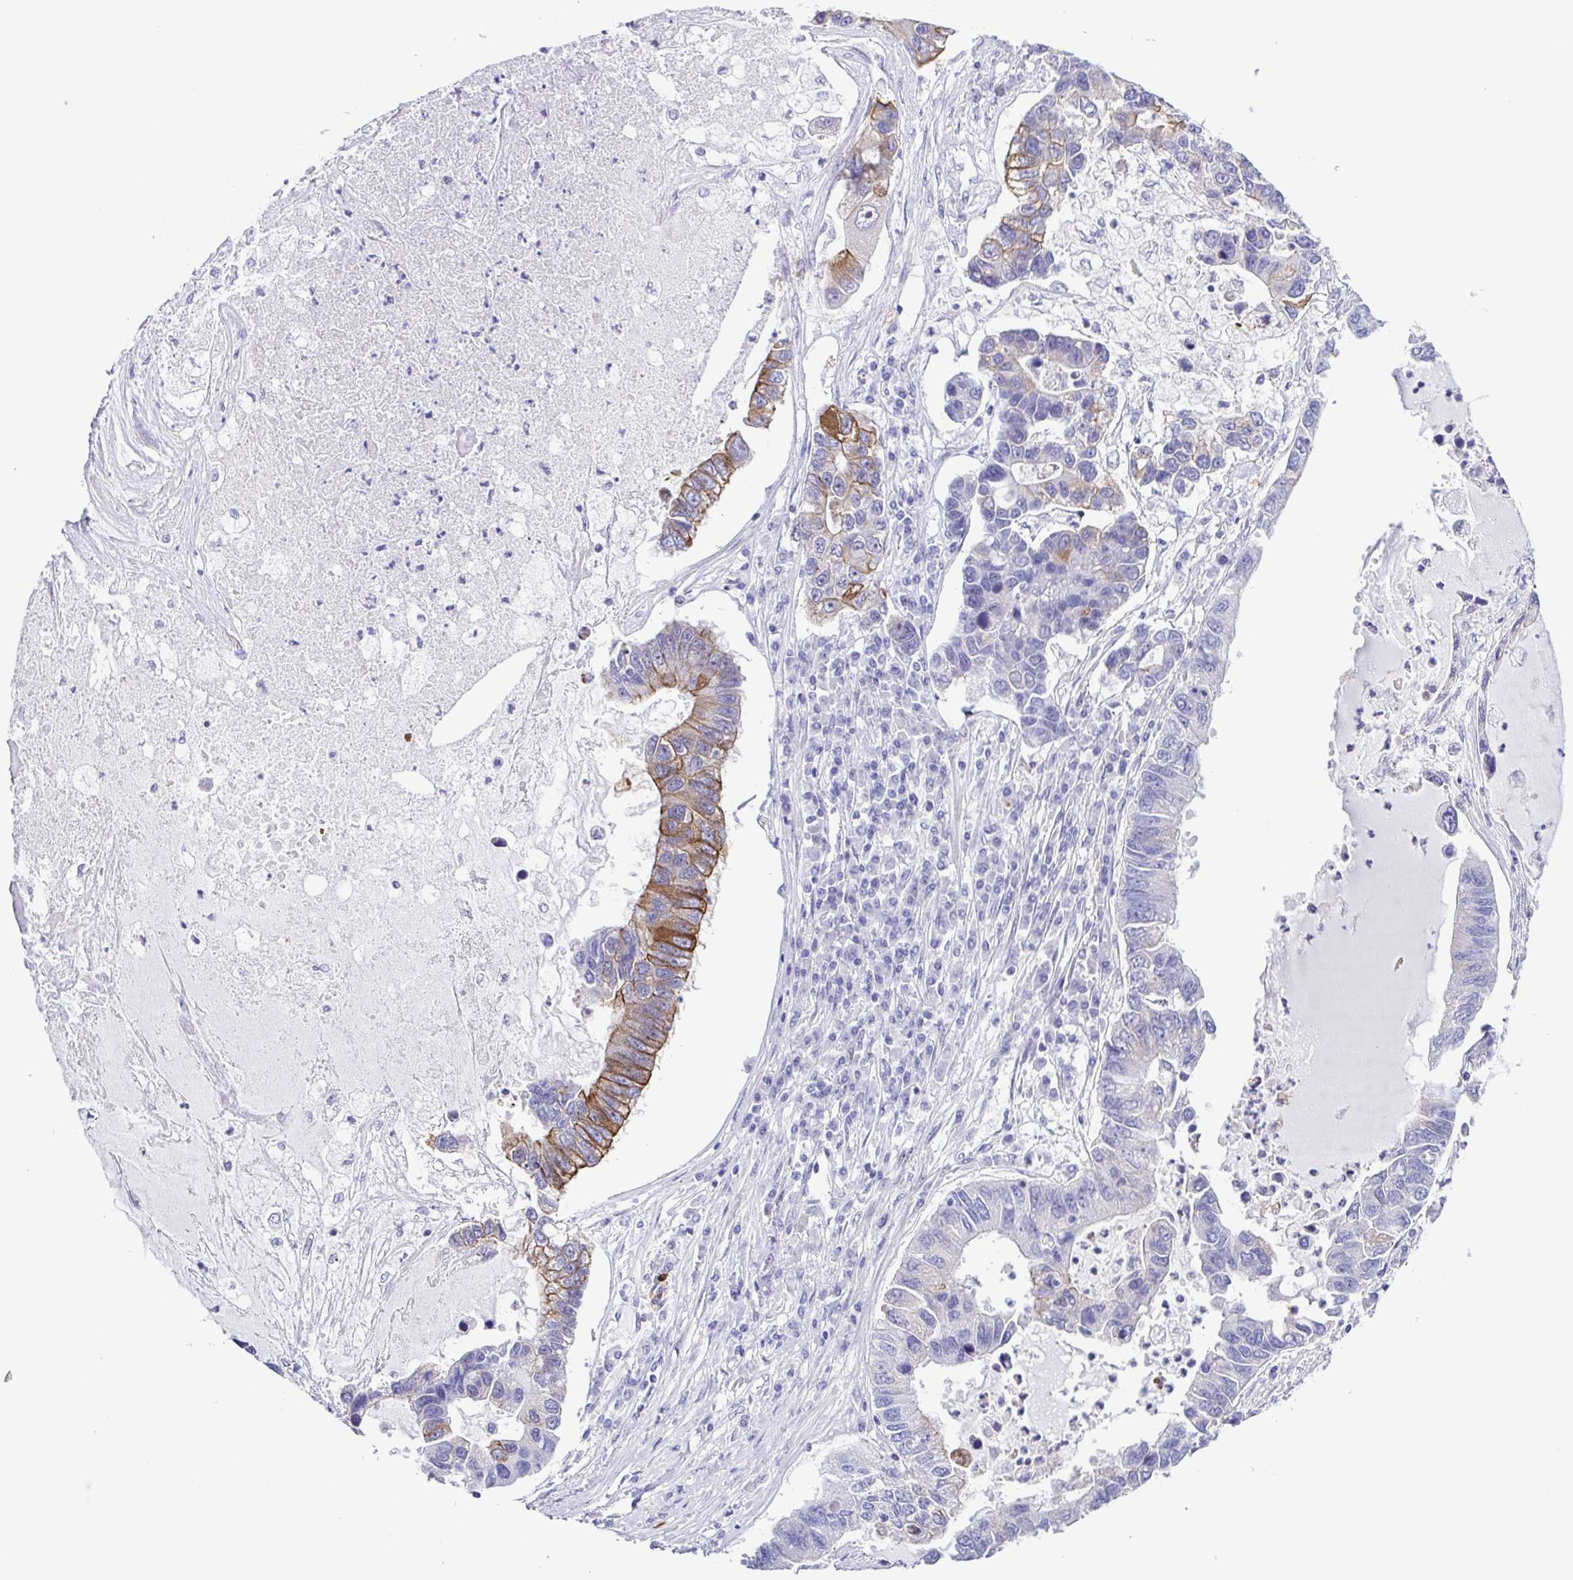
{"staining": {"intensity": "moderate", "quantity": "<25%", "location": "cytoplasmic/membranous"}, "tissue": "lung cancer", "cell_type": "Tumor cells", "image_type": "cancer", "snomed": [{"axis": "morphology", "description": "Adenocarcinoma, NOS"}, {"axis": "topography", "description": "Bronchus"}, {"axis": "topography", "description": "Lung"}], "caption": "Protein staining displays moderate cytoplasmic/membranous staining in approximately <25% of tumor cells in lung cancer (adenocarcinoma). The protein of interest is shown in brown color, while the nuclei are stained blue.", "gene": "DCLK2", "patient": {"sex": "female", "age": 51}}